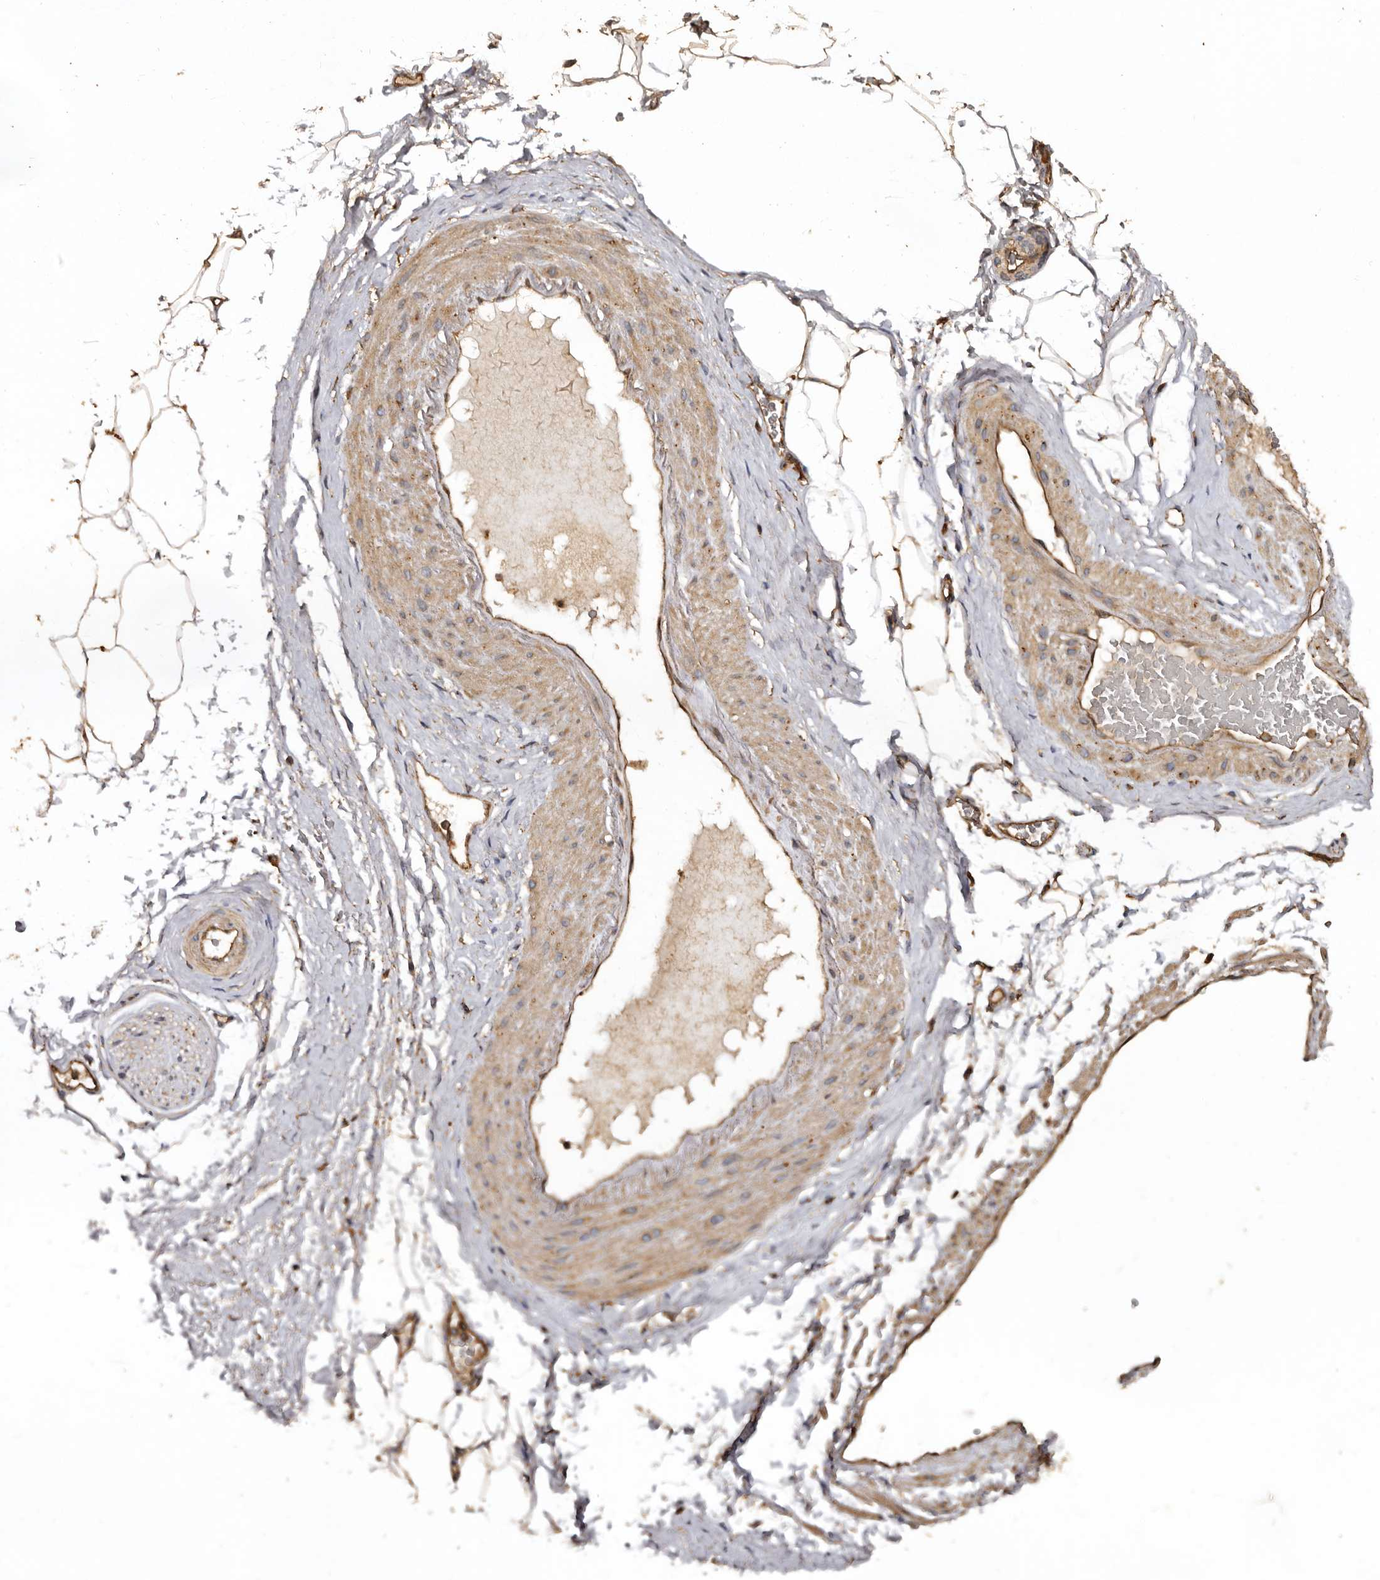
{"staining": {"intensity": "moderate", "quantity": ">75%", "location": "cytoplasmic/membranous"}, "tissue": "adipose tissue", "cell_type": "Adipocytes", "image_type": "normal", "snomed": [{"axis": "morphology", "description": "Normal tissue, NOS"}, {"axis": "morphology", "description": "Adenocarcinoma, Low grade"}, {"axis": "topography", "description": "Prostate"}, {"axis": "topography", "description": "Peripheral nerve tissue"}], "caption": "Immunohistochemistry photomicrograph of benign adipose tissue: adipose tissue stained using immunohistochemistry shows medium levels of moderate protein expression localized specifically in the cytoplasmic/membranous of adipocytes, appearing as a cytoplasmic/membranous brown color.", "gene": "FLCN", "patient": {"sex": "male", "age": 63}}